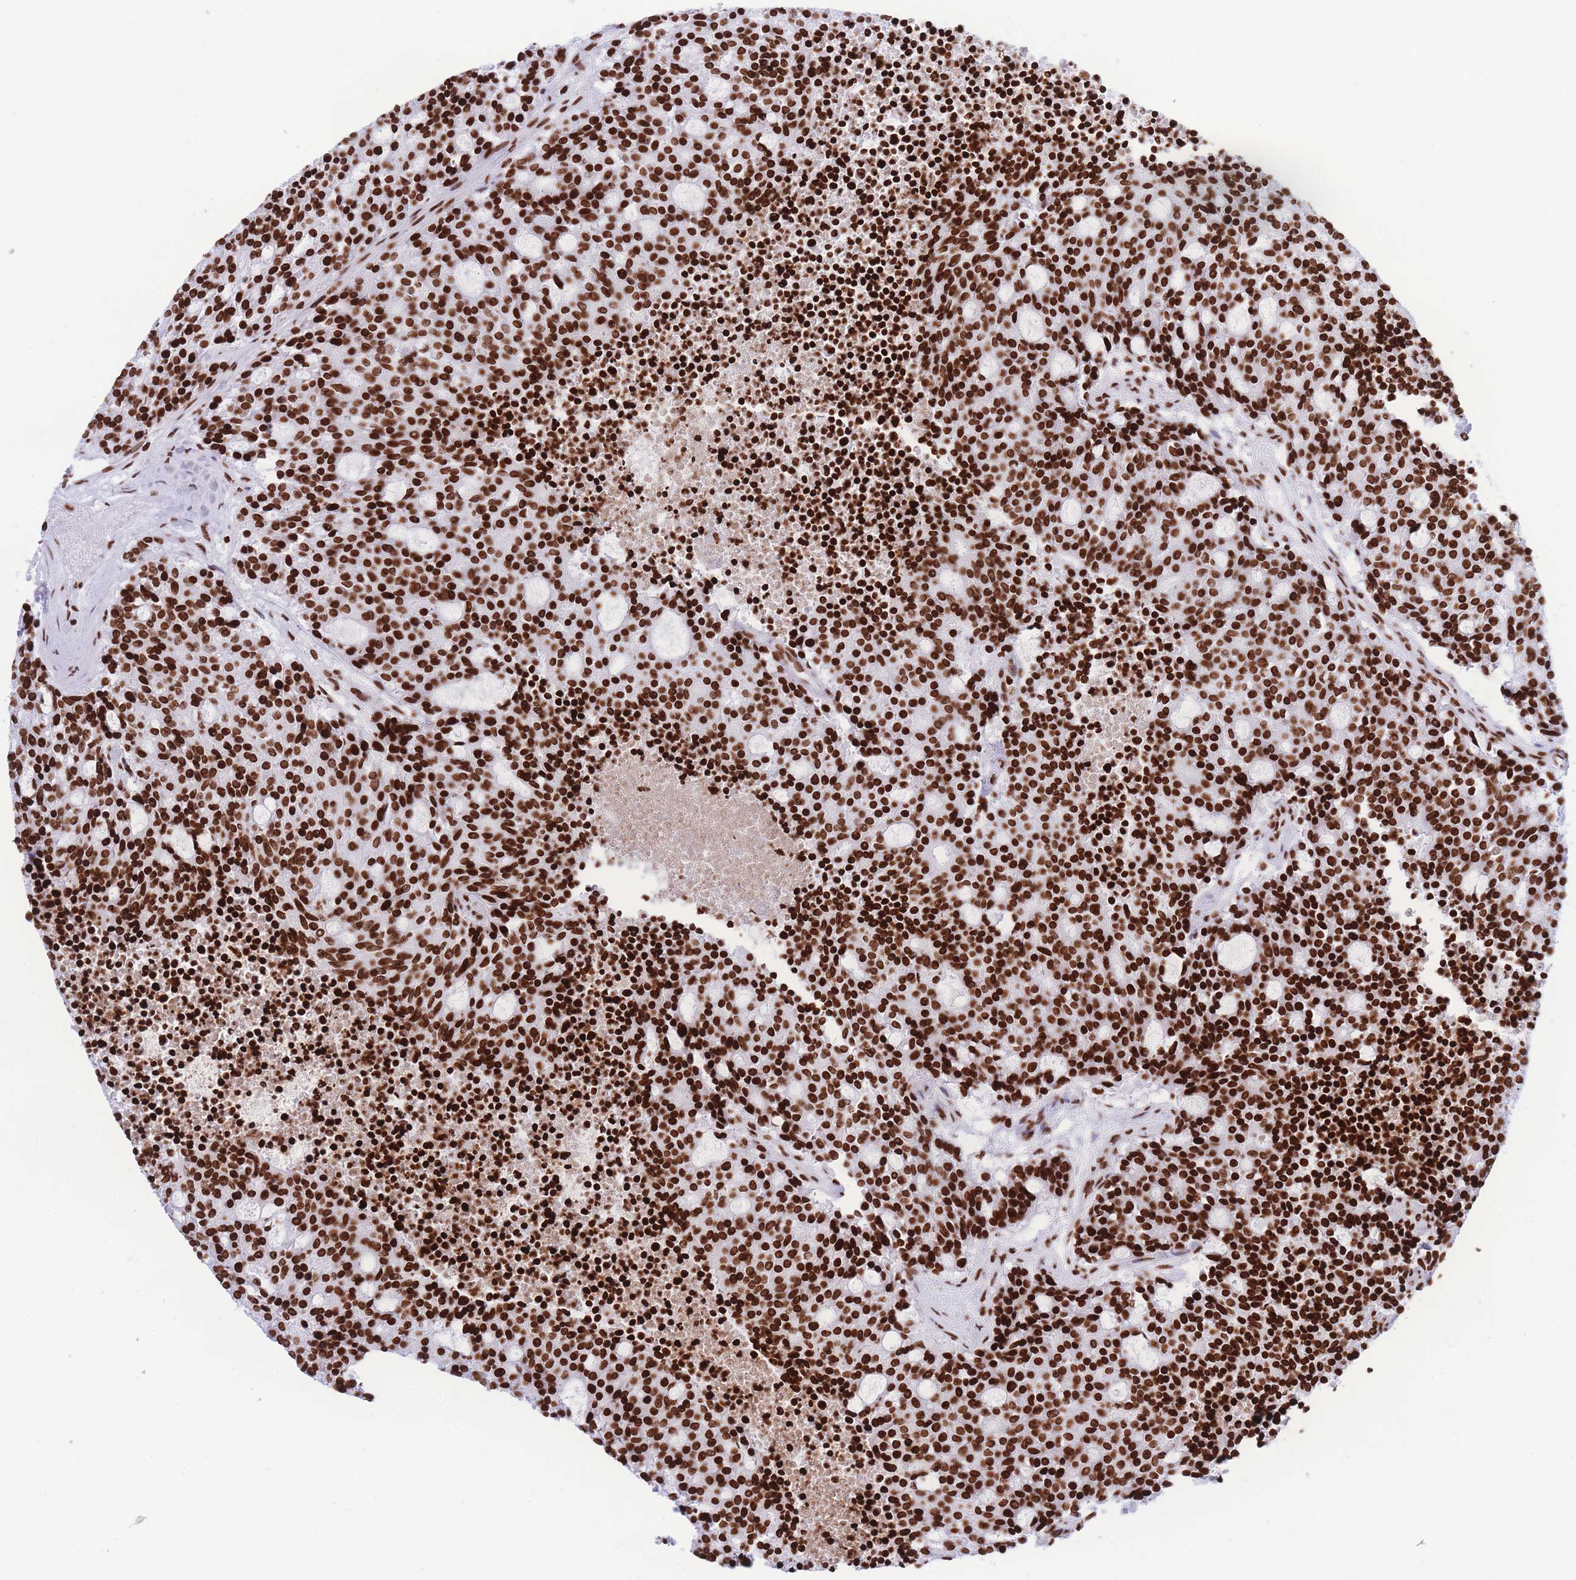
{"staining": {"intensity": "strong", "quantity": ">75%", "location": "nuclear"}, "tissue": "carcinoid", "cell_type": "Tumor cells", "image_type": "cancer", "snomed": [{"axis": "morphology", "description": "Carcinoid, malignant, NOS"}, {"axis": "topography", "description": "Pancreas"}], "caption": "This photomicrograph shows immunohistochemistry (IHC) staining of human malignant carcinoid, with high strong nuclear positivity in approximately >75% of tumor cells.", "gene": "H2BC11", "patient": {"sex": "female", "age": 54}}